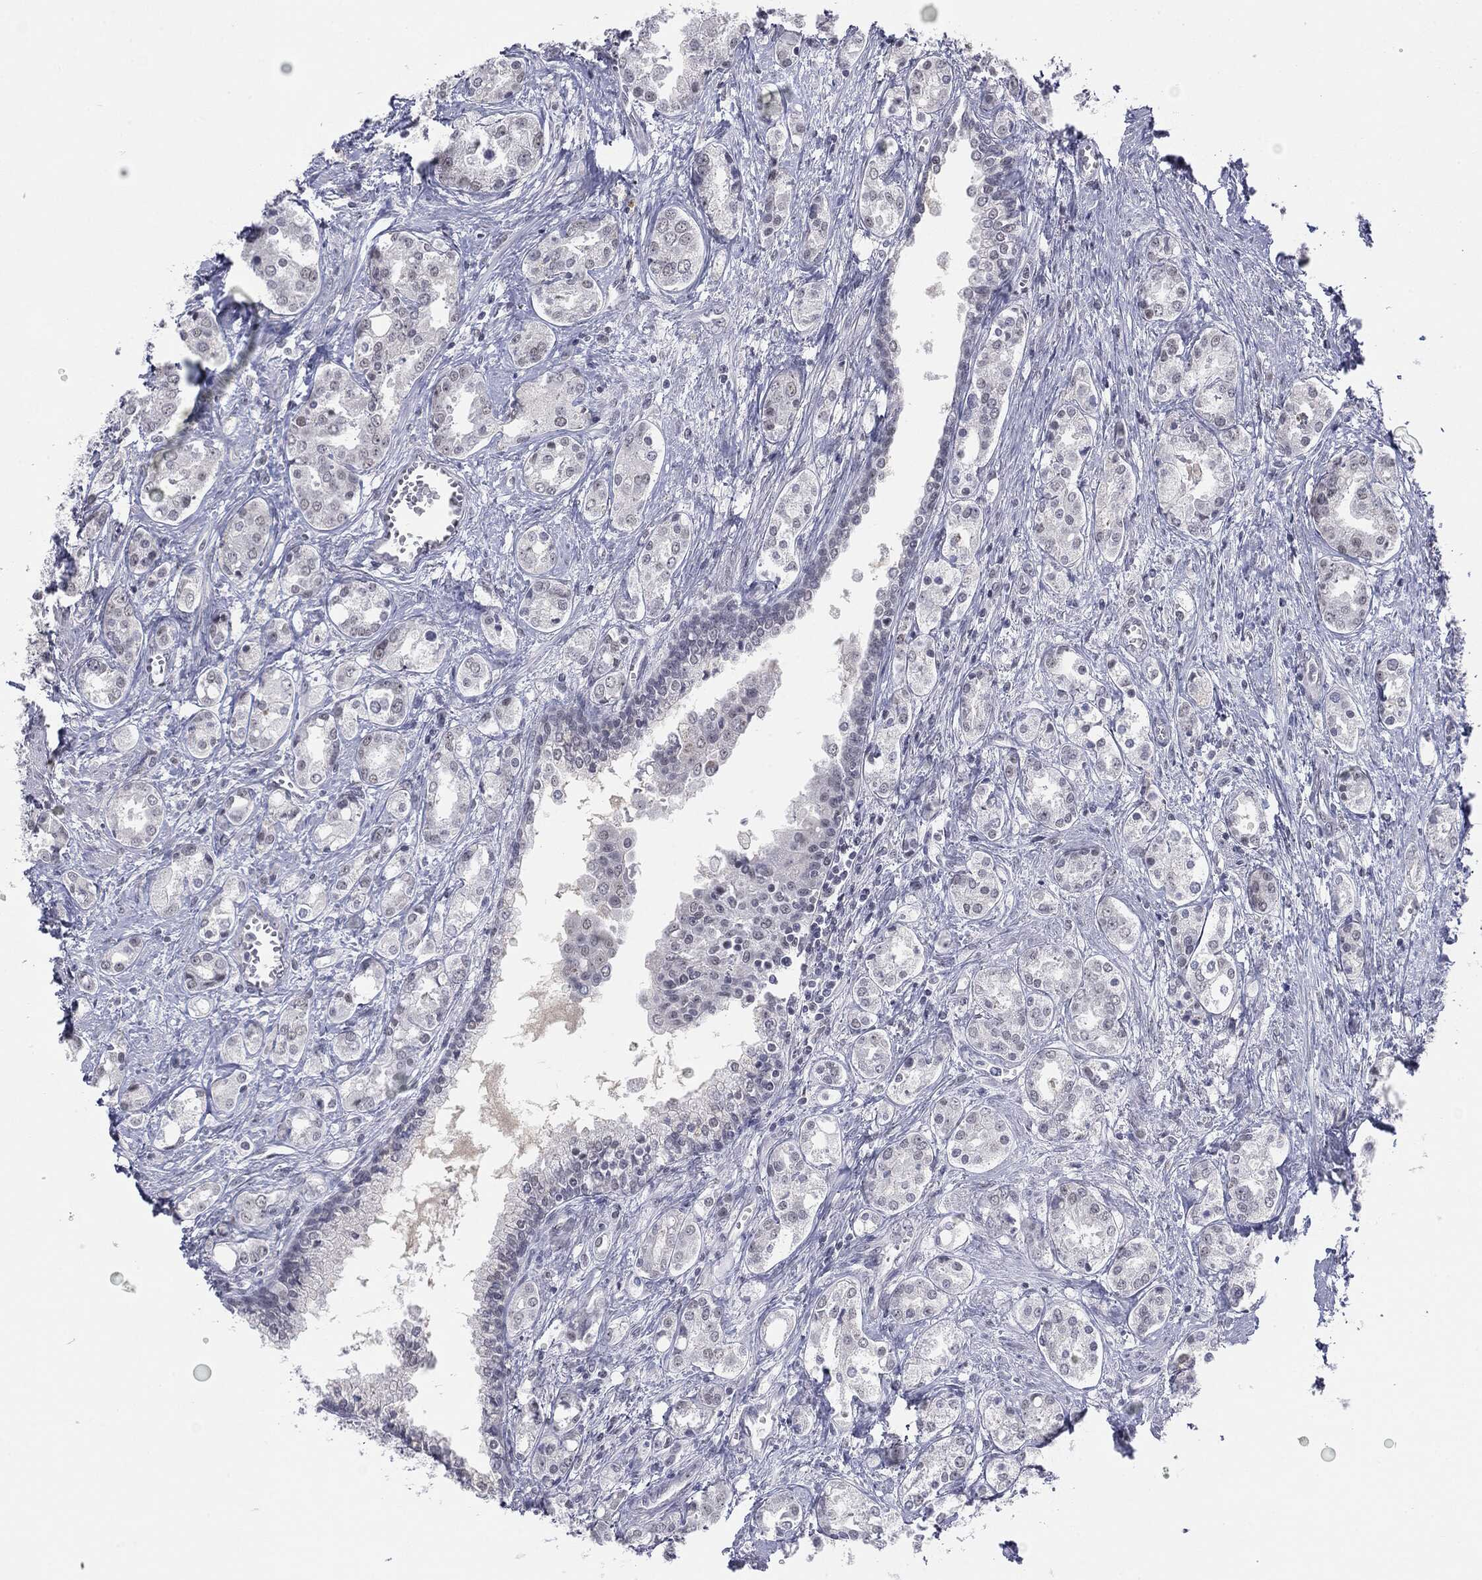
{"staining": {"intensity": "negative", "quantity": "none", "location": "none"}, "tissue": "prostate cancer", "cell_type": "Tumor cells", "image_type": "cancer", "snomed": [{"axis": "morphology", "description": "Adenocarcinoma, NOS"}, {"axis": "topography", "description": "Prostate and seminal vesicle, NOS"}, {"axis": "topography", "description": "Prostate"}], "caption": "Image shows no protein expression in tumor cells of adenocarcinoma (prostate) tissue. Nuclei are stained in blue.", "gene": "SLC5A5", "patient": {"sex": "male", "age": 62}}